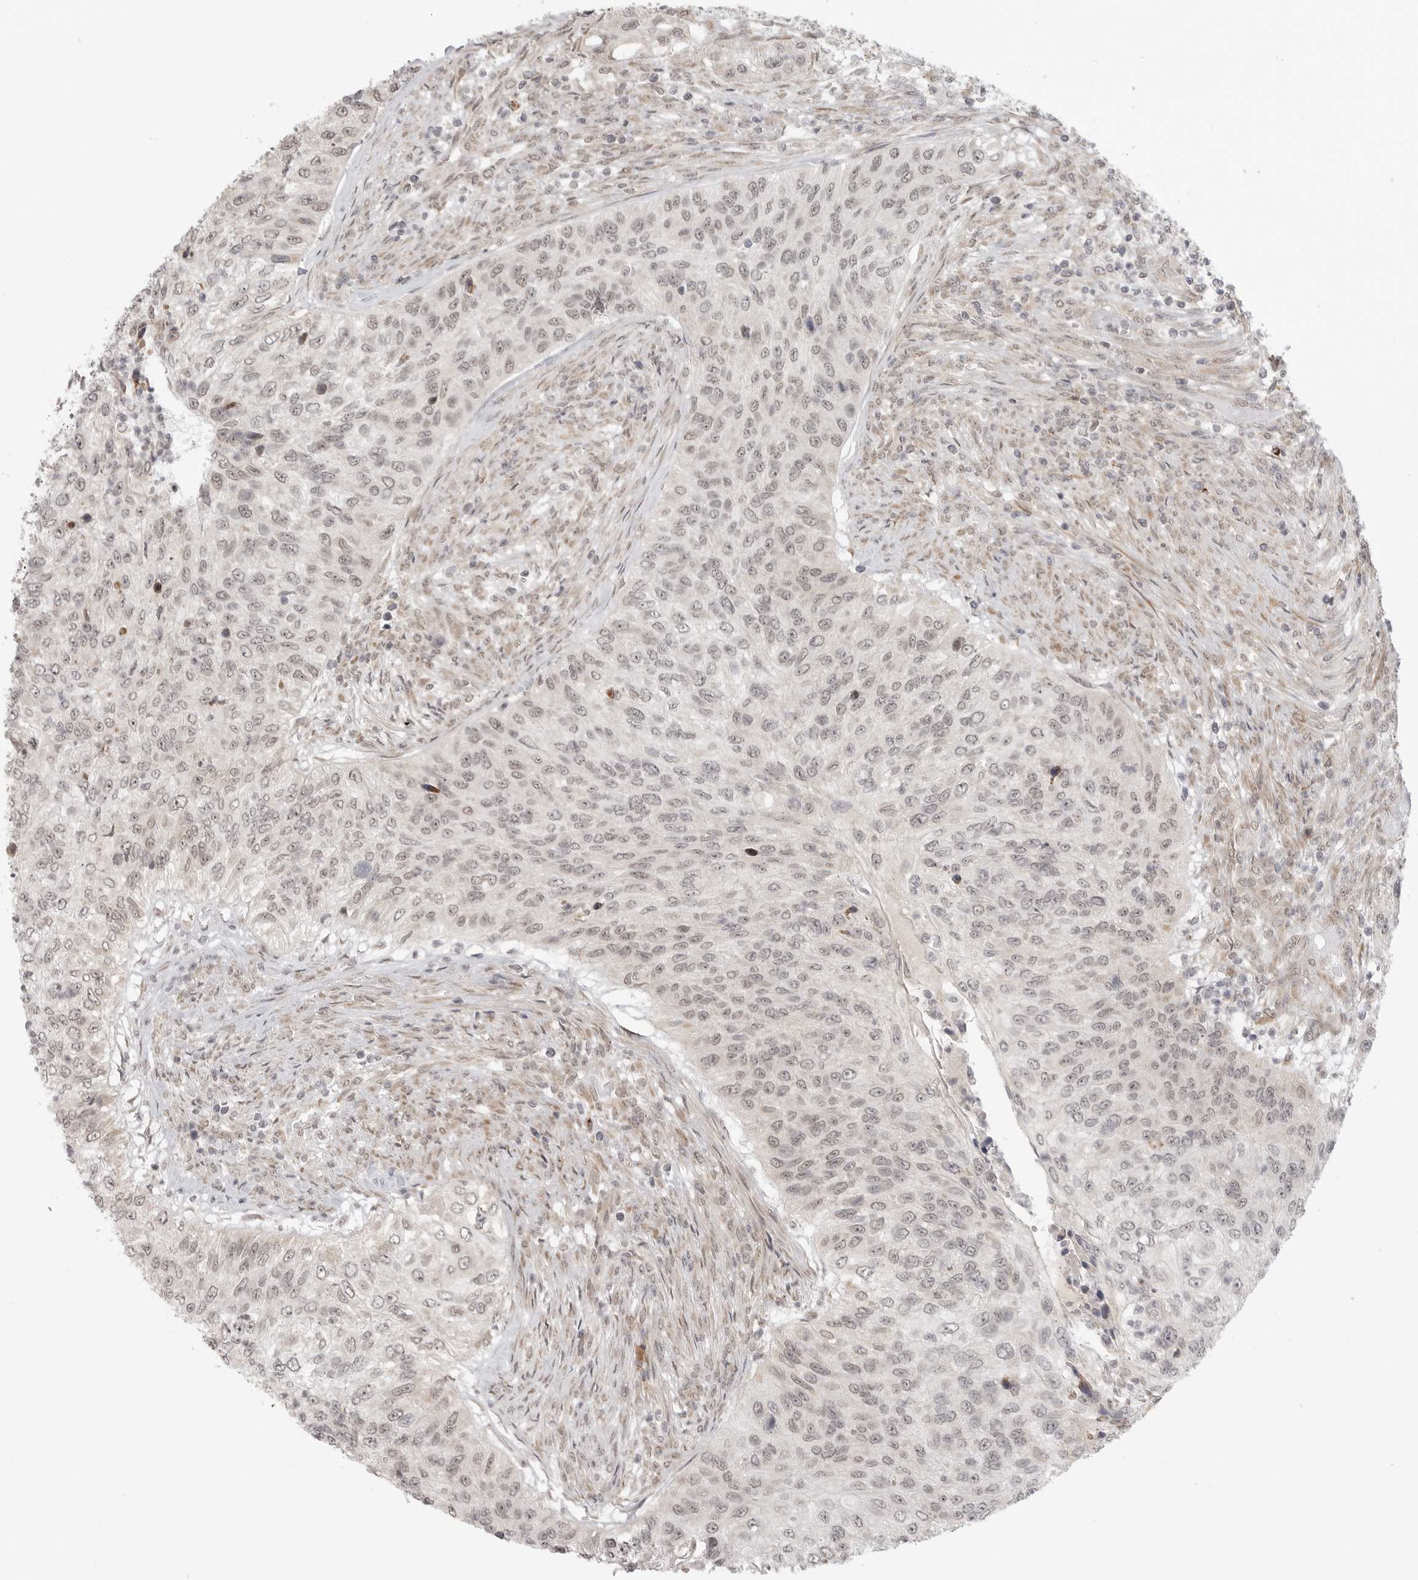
{"staining": {"intensity": "weak", "quantity": "25%-75%", "location": "nuclear"}, "tissue": "urothelial cancer", "cell_type": "Tumor cells", "image_type": "cancer", "snomed": [{"axis": "morphology", "description": "Urothelial carcinoma, High grade"}, {"axis": "topography", "description": "Urinary bladder"}], "caption": "Urothelial cancer stained with a protein marker displays weak staining in tumor cells.", "gene": "KALRN", "patient": {"sex": "female", "age": 60}}